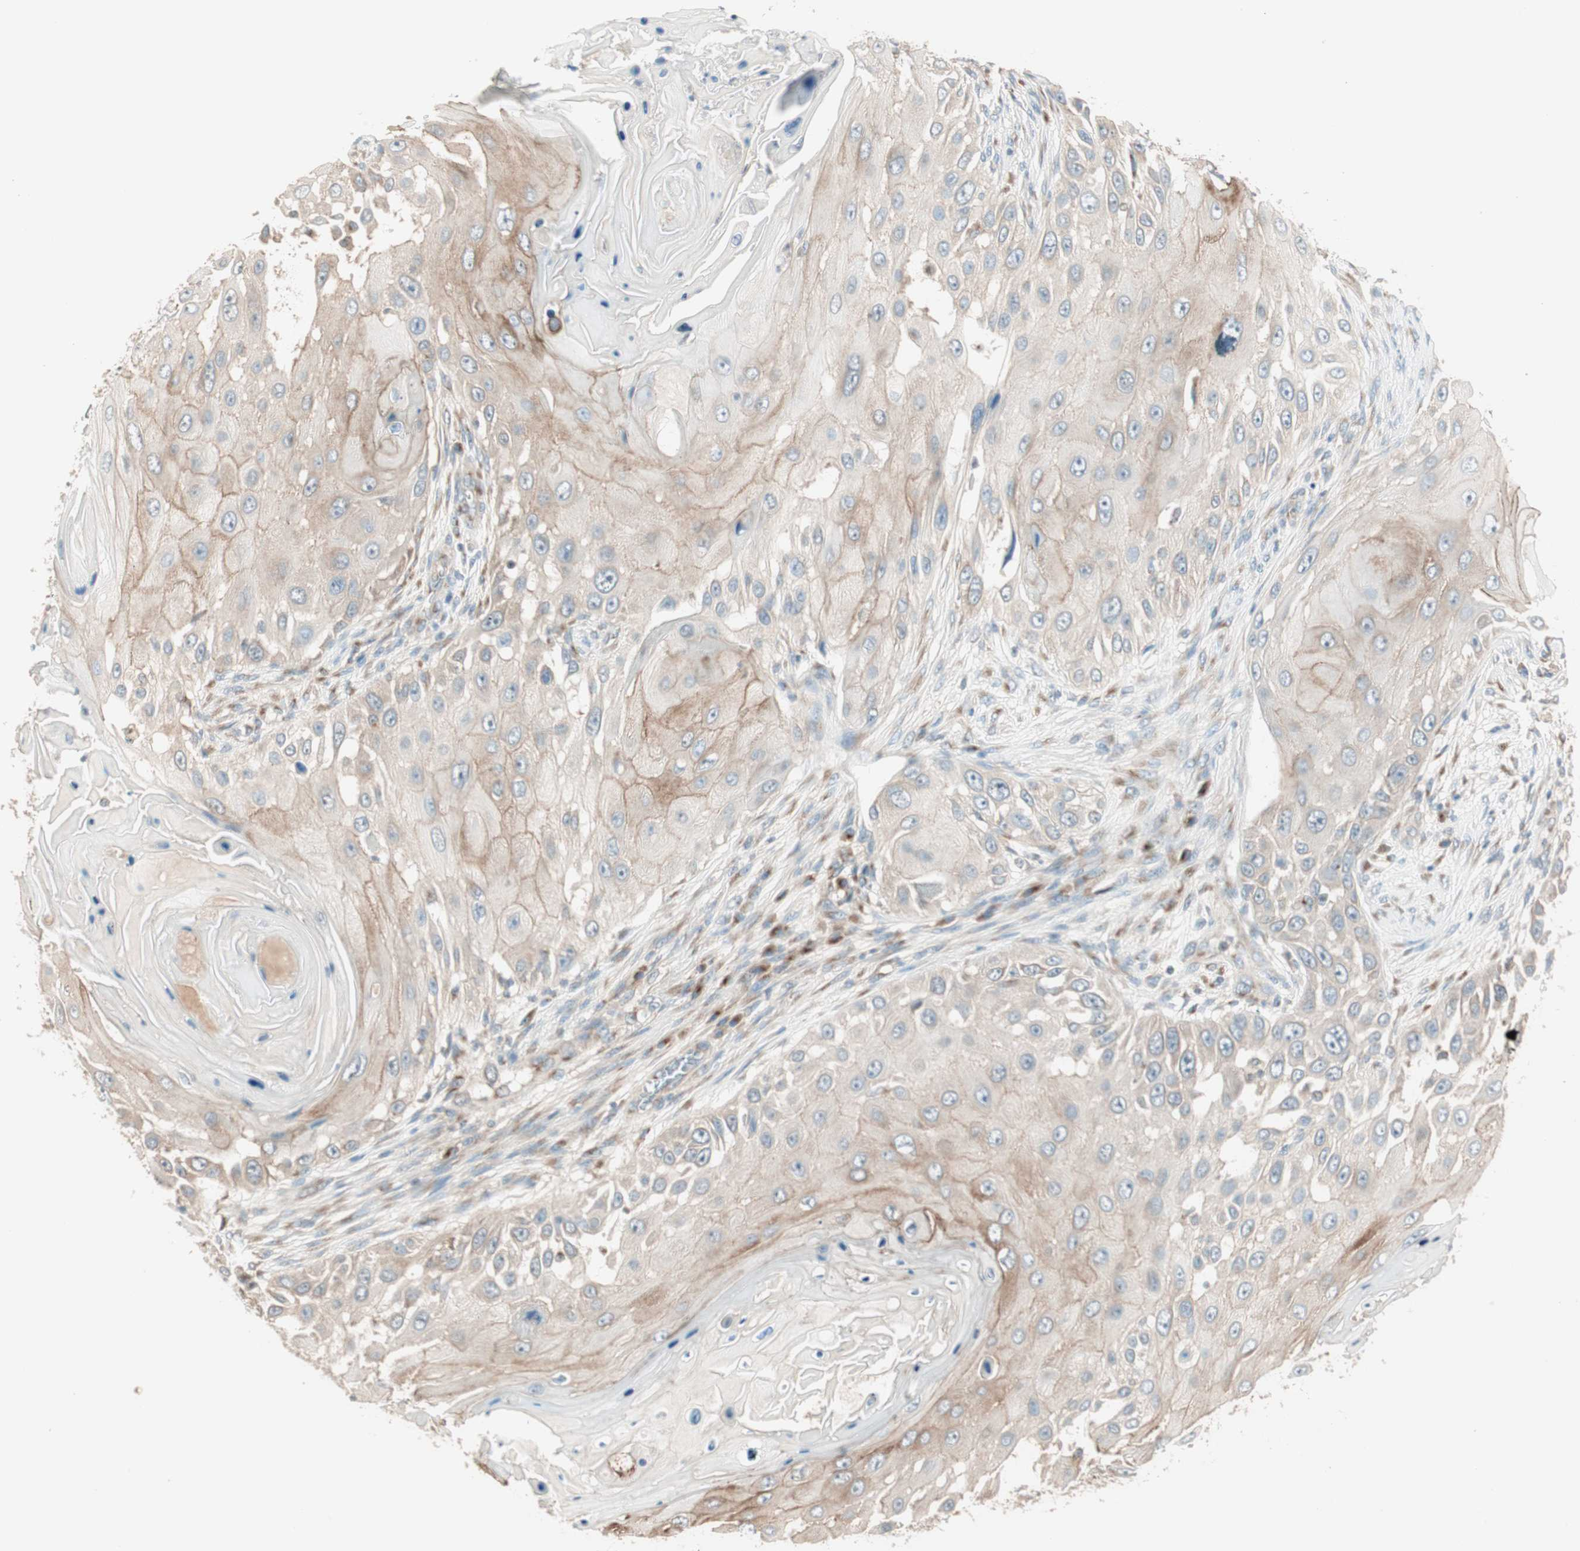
{"staining": {"intensity": "moderate", "quantity": "25%-75%", "location": "cytoplasmic/membranous"}, "tissue": "skin cancer", "cell_type": "Tumor cells", "image_type": "cancer", "snomed": [{"axis": "morphology", "description": "Squamous cell carcinoma, NOS"}, {"axis": "topography", "description": "Skin"}], "caption": "This histopathology image shows immunohistochemistry (IHC) staining of skin squamous cell carcinoma, with medium moderate cytoplasmic/membranous positivity in approximately 25%-75% of tumor cells.", "gene": "SEC16A", "patient": {"sex": "female", "age": 44}}